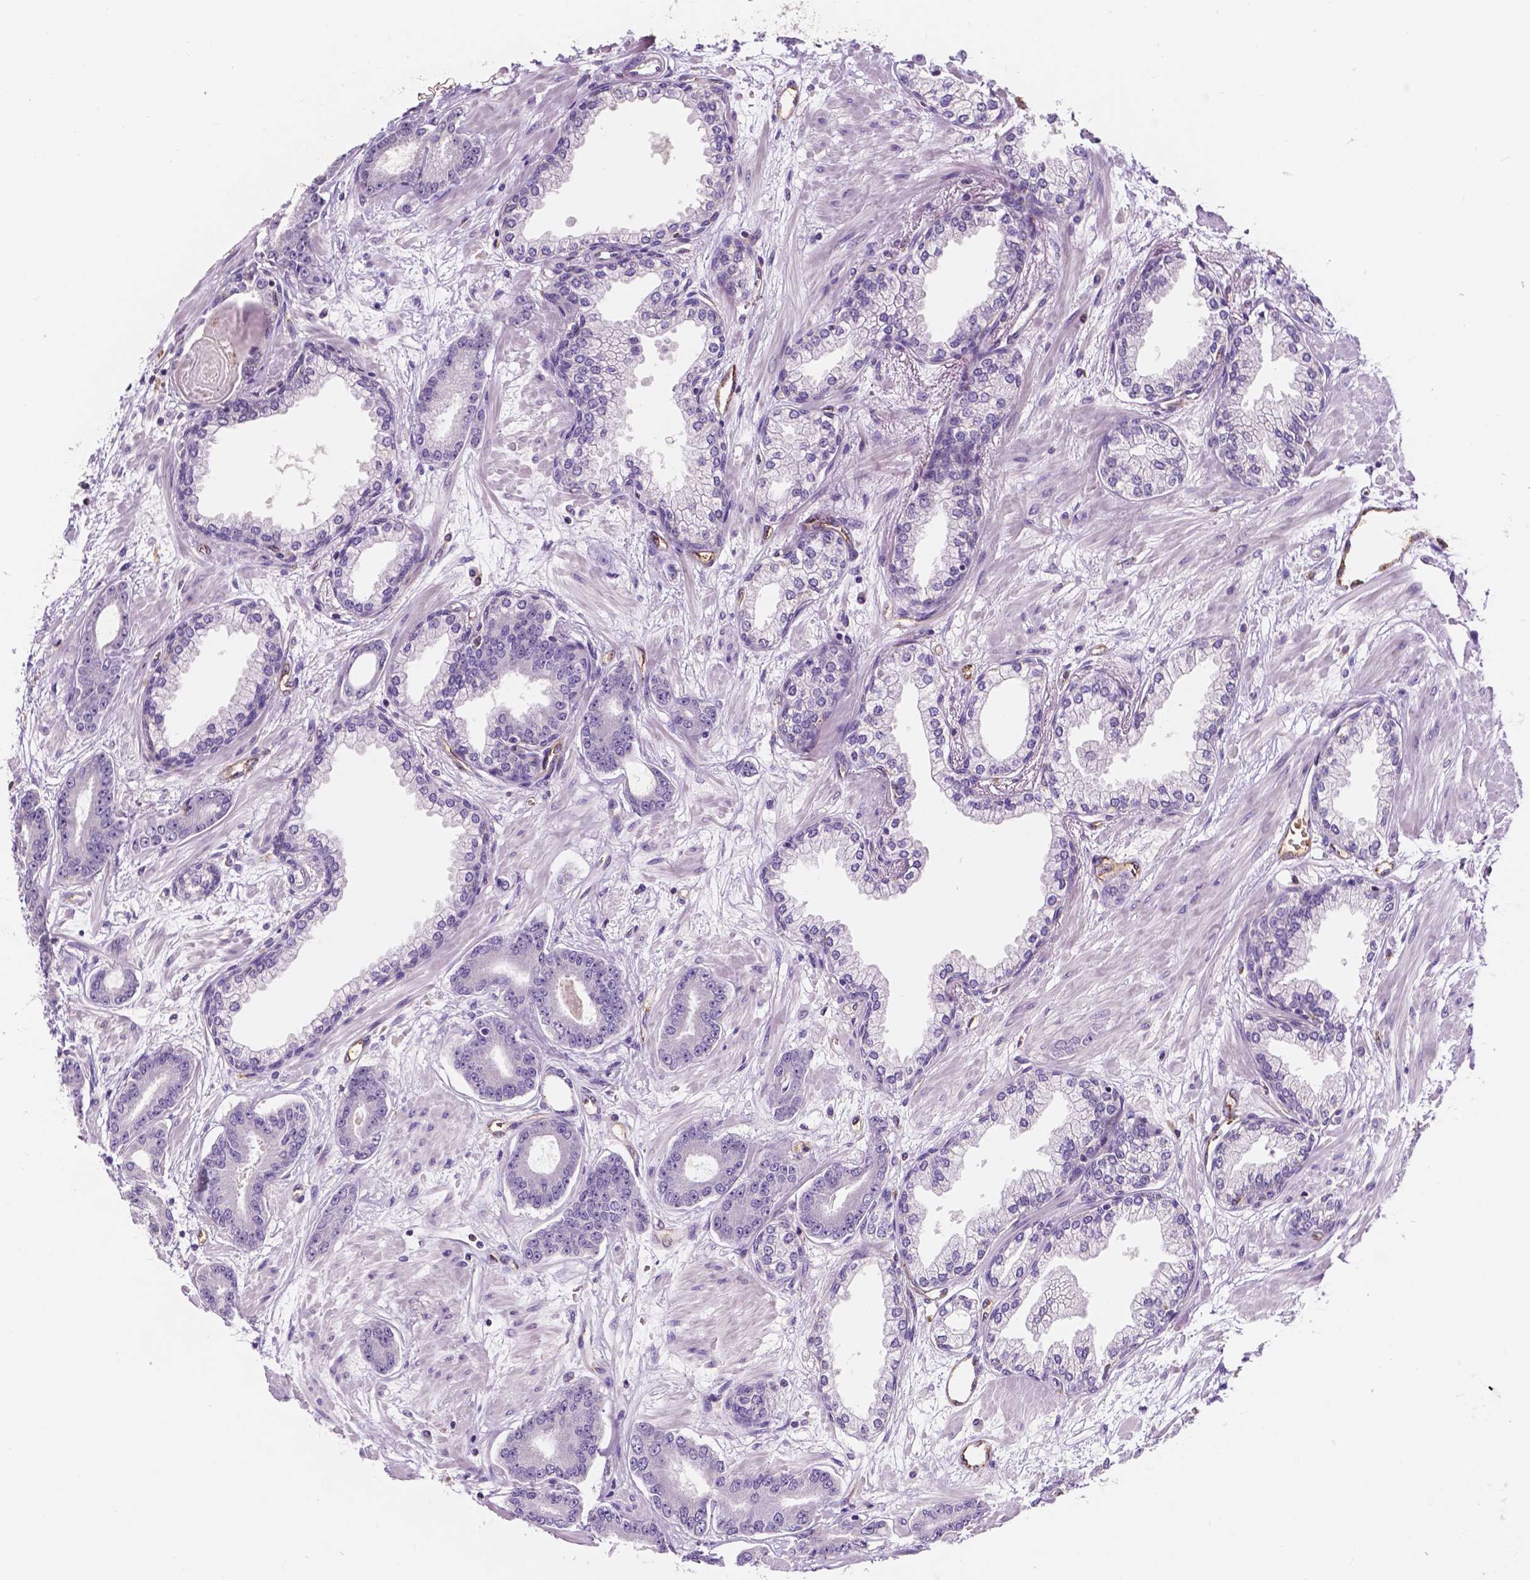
{"staining": {"intensity": "negative", "quantity": "none", "location": "none"}, "tissue": "prostate cancer", "cell_type": "Tumor cells", "image_type": "cancer", "snomed": [{"axis": "morphology", "description": "Adenocarcinoma, Low grade"}, {"axis": "topography", "description": "Prostate"}], "caption": "A high-resolution histopathology image shows IHC staining of prostate cancer (adenocarcinoma (low-grade)), which exhibits no significant staining in tumor cells.", "gene": "SLC22A4", "patient": {"sex": "male", "age": 64}}